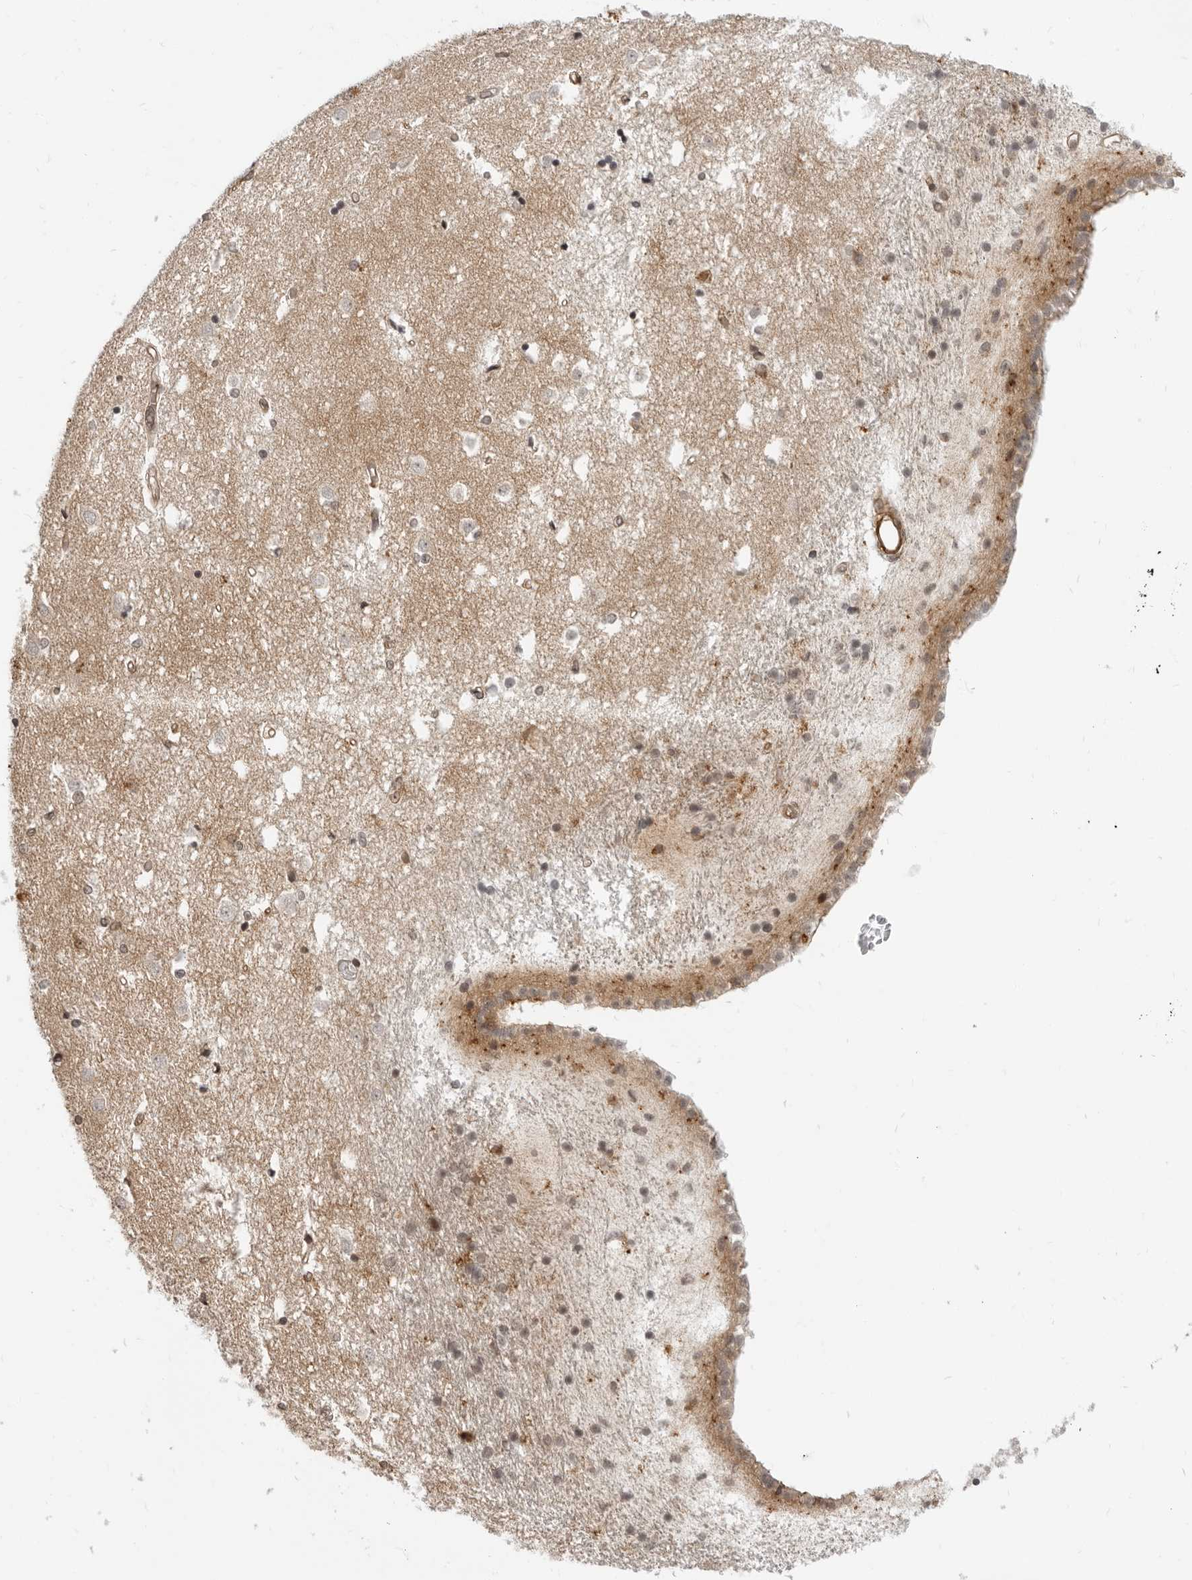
{"staining": {"intensity": "moderate", "quantity": "<25%", "location": "cytoplasmic/membranous"}, "tissue": "caudate", "cell_type": "Glial cells", "image_type": "normal", "snomed": [{"axis": "morphology", "description": "Normal tissue, NOS"}, {"axis": "topography", "description": "Lateral ventricle wall"}], "caption": "Benign caudate was stained to show a protein in brown. There is low levels of moderate cytoplasmic/membranous staining in about <25% of glial cells.", "gene": "SRGAP2", "patient": {"sex": "male", "age": 45}}